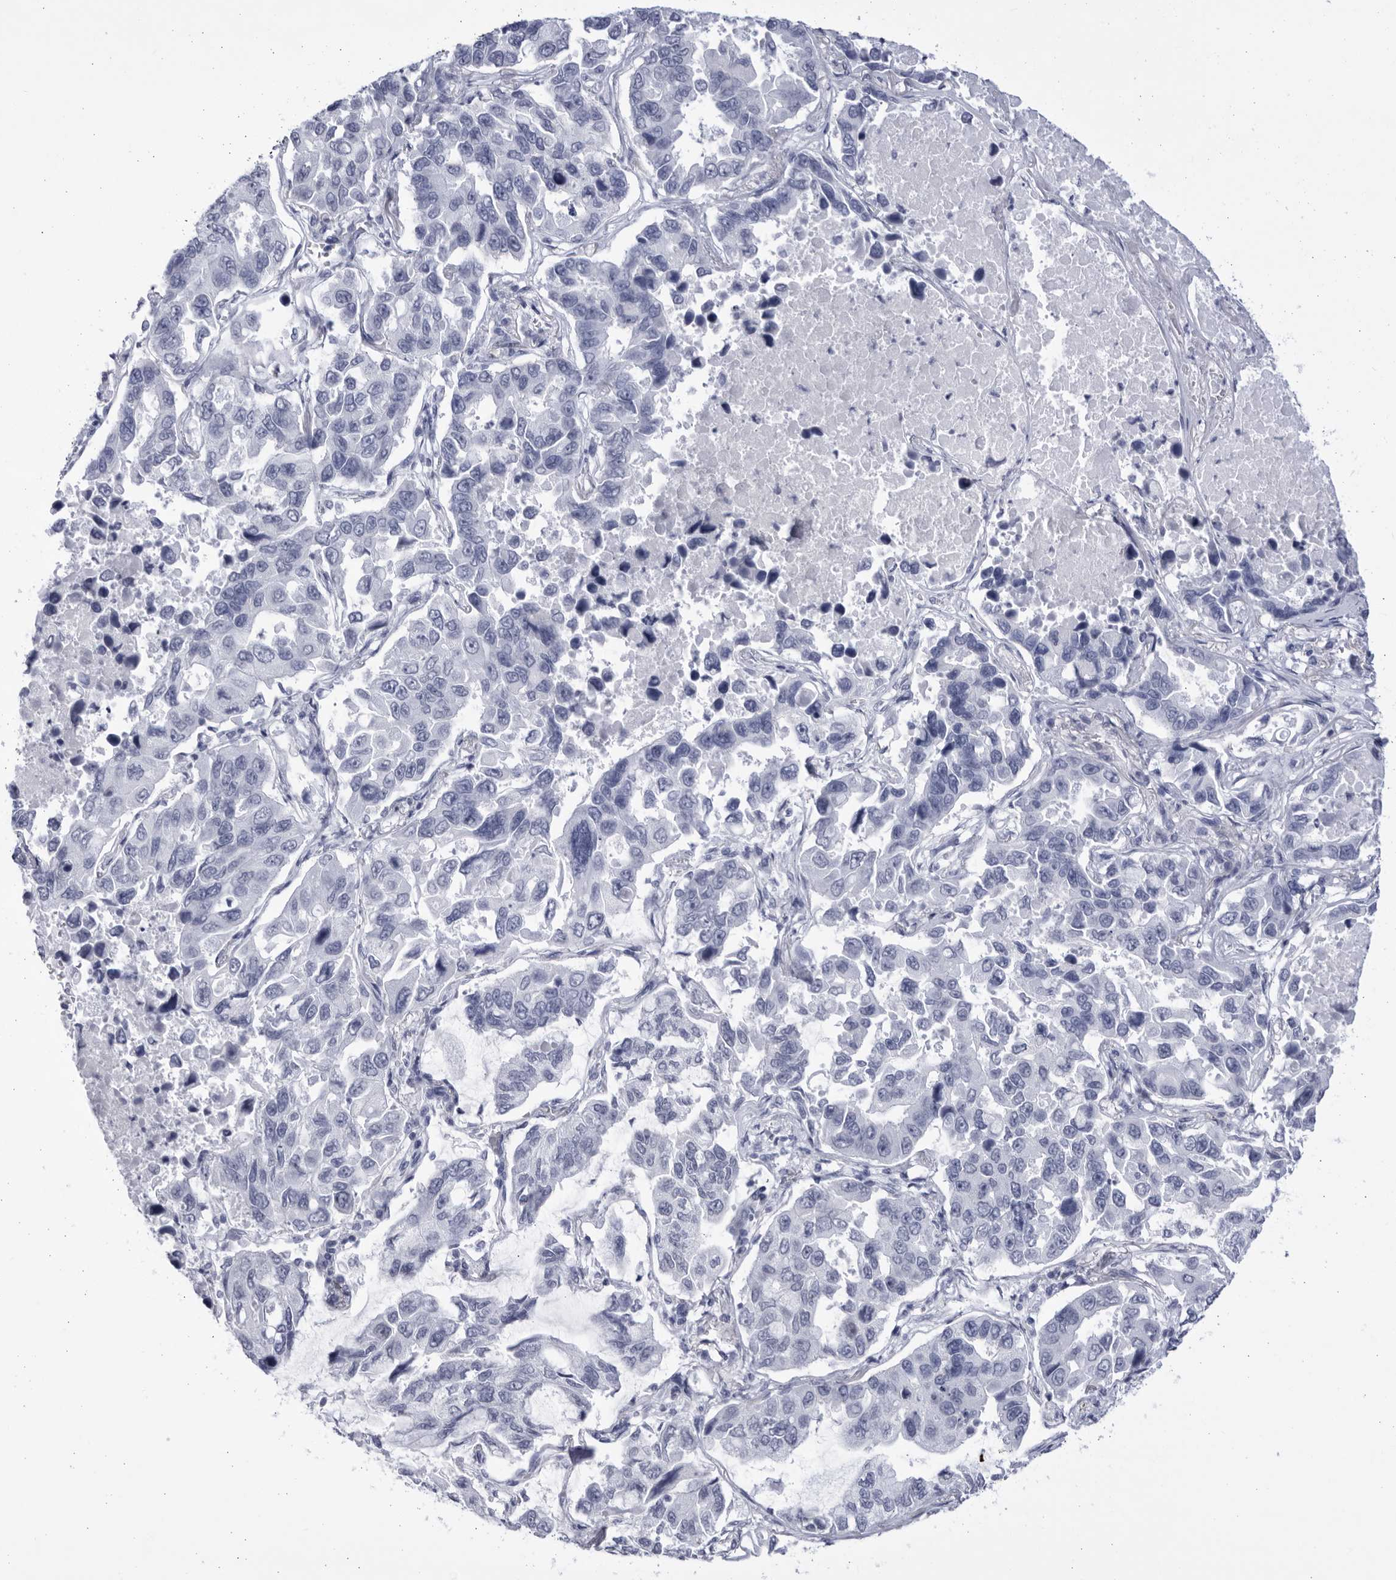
{"staining": {"intensity": "negative", "quantity": "none", "location": "none"}, "tissue": "lung cancer", "cell_type": "Tumor cells", "image_type": "cancer", "snomed": [{"axis": "morphology", "description": "Adenocarcinoma, NOS"}, {"axis": "topography", "description": "Lung"}], "caption": "A histopathology image of adenocarcinoma (lung) stained for a protein exhibits no brown staining in tumor cells.", "gene": "CCDC181", "patient": {"sex": "male", "age": 64}}